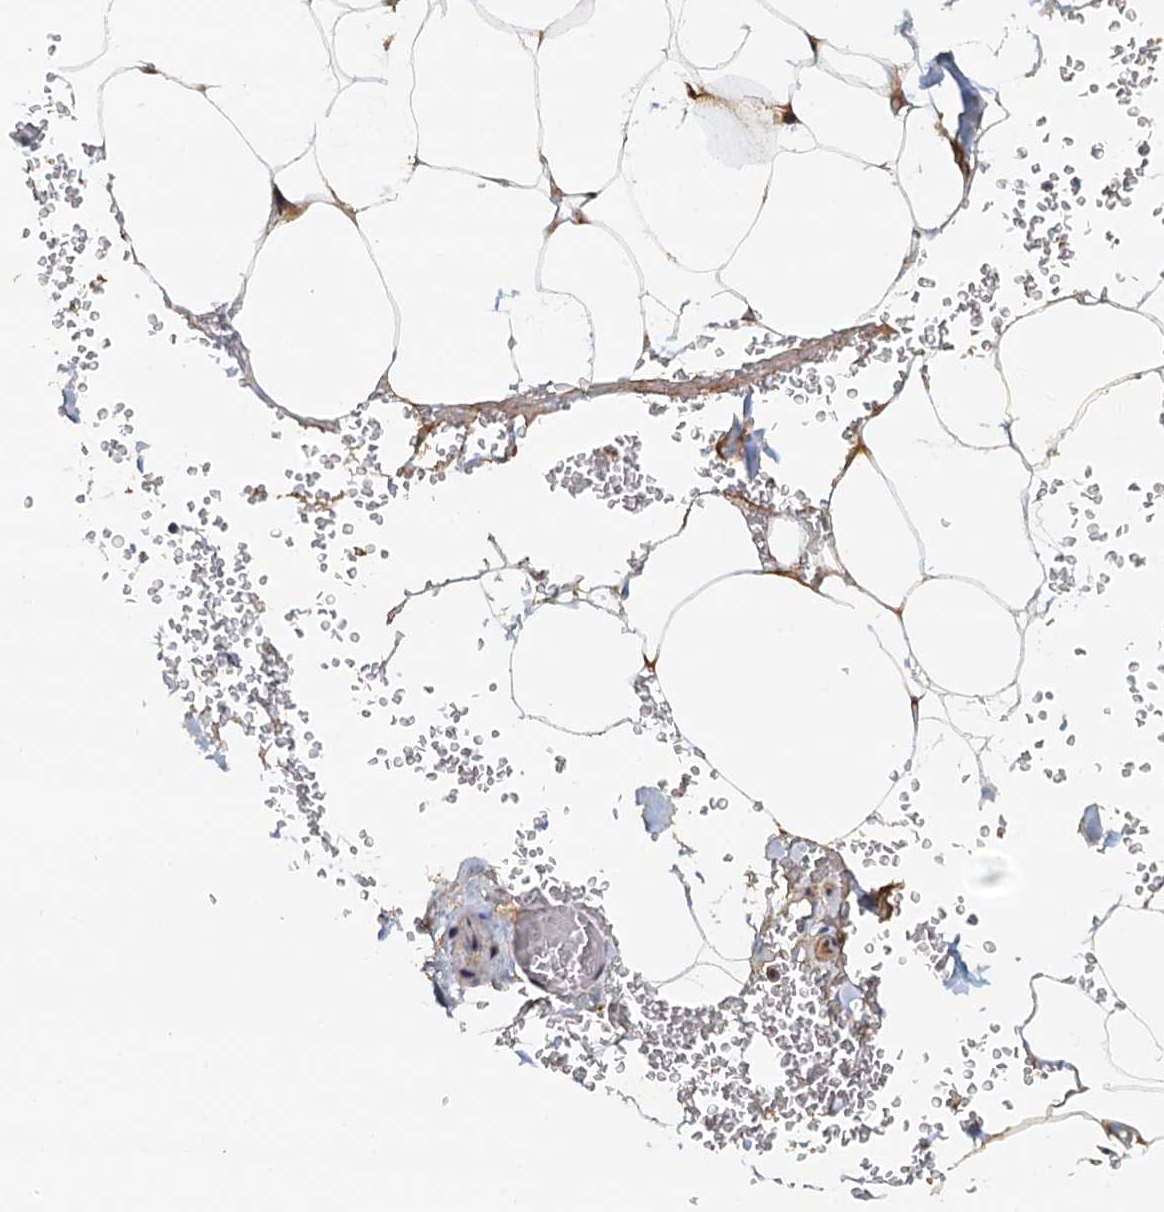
{"staining": {"intensity": "negative", "quantity": "none", "location": "none"}, "tissue": "adipose tissue", "cell_type": "Adipocytes", "image_type": "normal", "snomed": [{"axis": "morphology", "description": "Normal tissue, NOS"}, {"axis": "topography", "description": "Gallbladder"}, {"axis": "topography", "description": "Peripheral nerve tissue"}], "caption": "High power microscopy image of an immunohistochemistry (IHC) histopathology image of benign adipose tissue, revealing no significant expression in adipocytes.", "gene": "UBL7", "patient": {"sex": "male", "age": 38}}